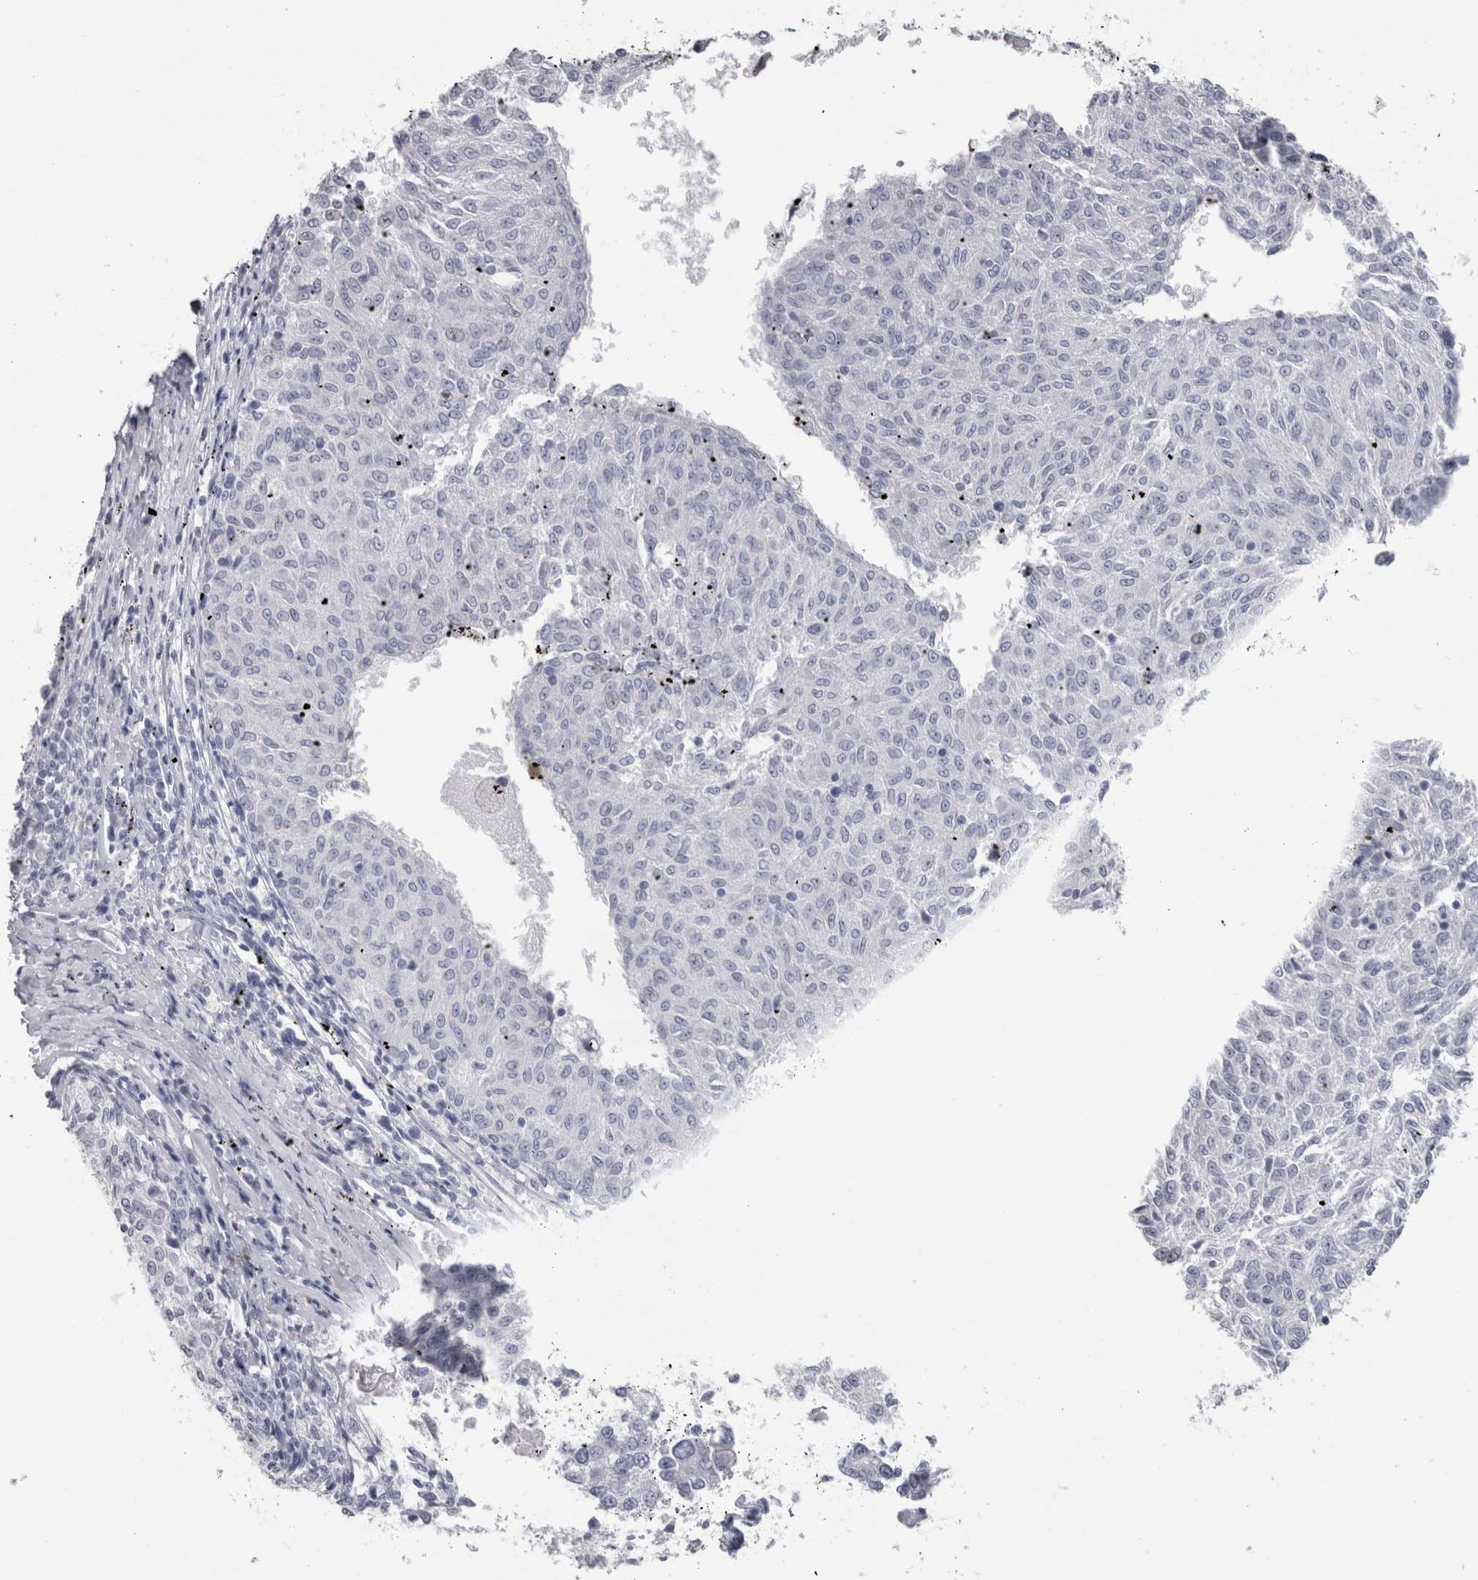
{"staining": {"intensity": "negative", "quantity": "none", "location": "none"}, "tissue": "melanoma", "cell_type": "Tumor cells", "image_type": "cancer", "snomed": [{"axis": "morphology", "description": "Malignant melanoma, NOS"}, {"axis": "topography", "description": "Skin"}], "caption": "DAB (3,3'-diaminobenzidine) immunohistochemical staining of malignant melanoma exhibits no significant positivity in tumor cells. (DAB immunohistochemistry visualized using brightfield microscopy, high magnification).", "gene": "PTH", "patient": {"sex": "female", "age": 72}}